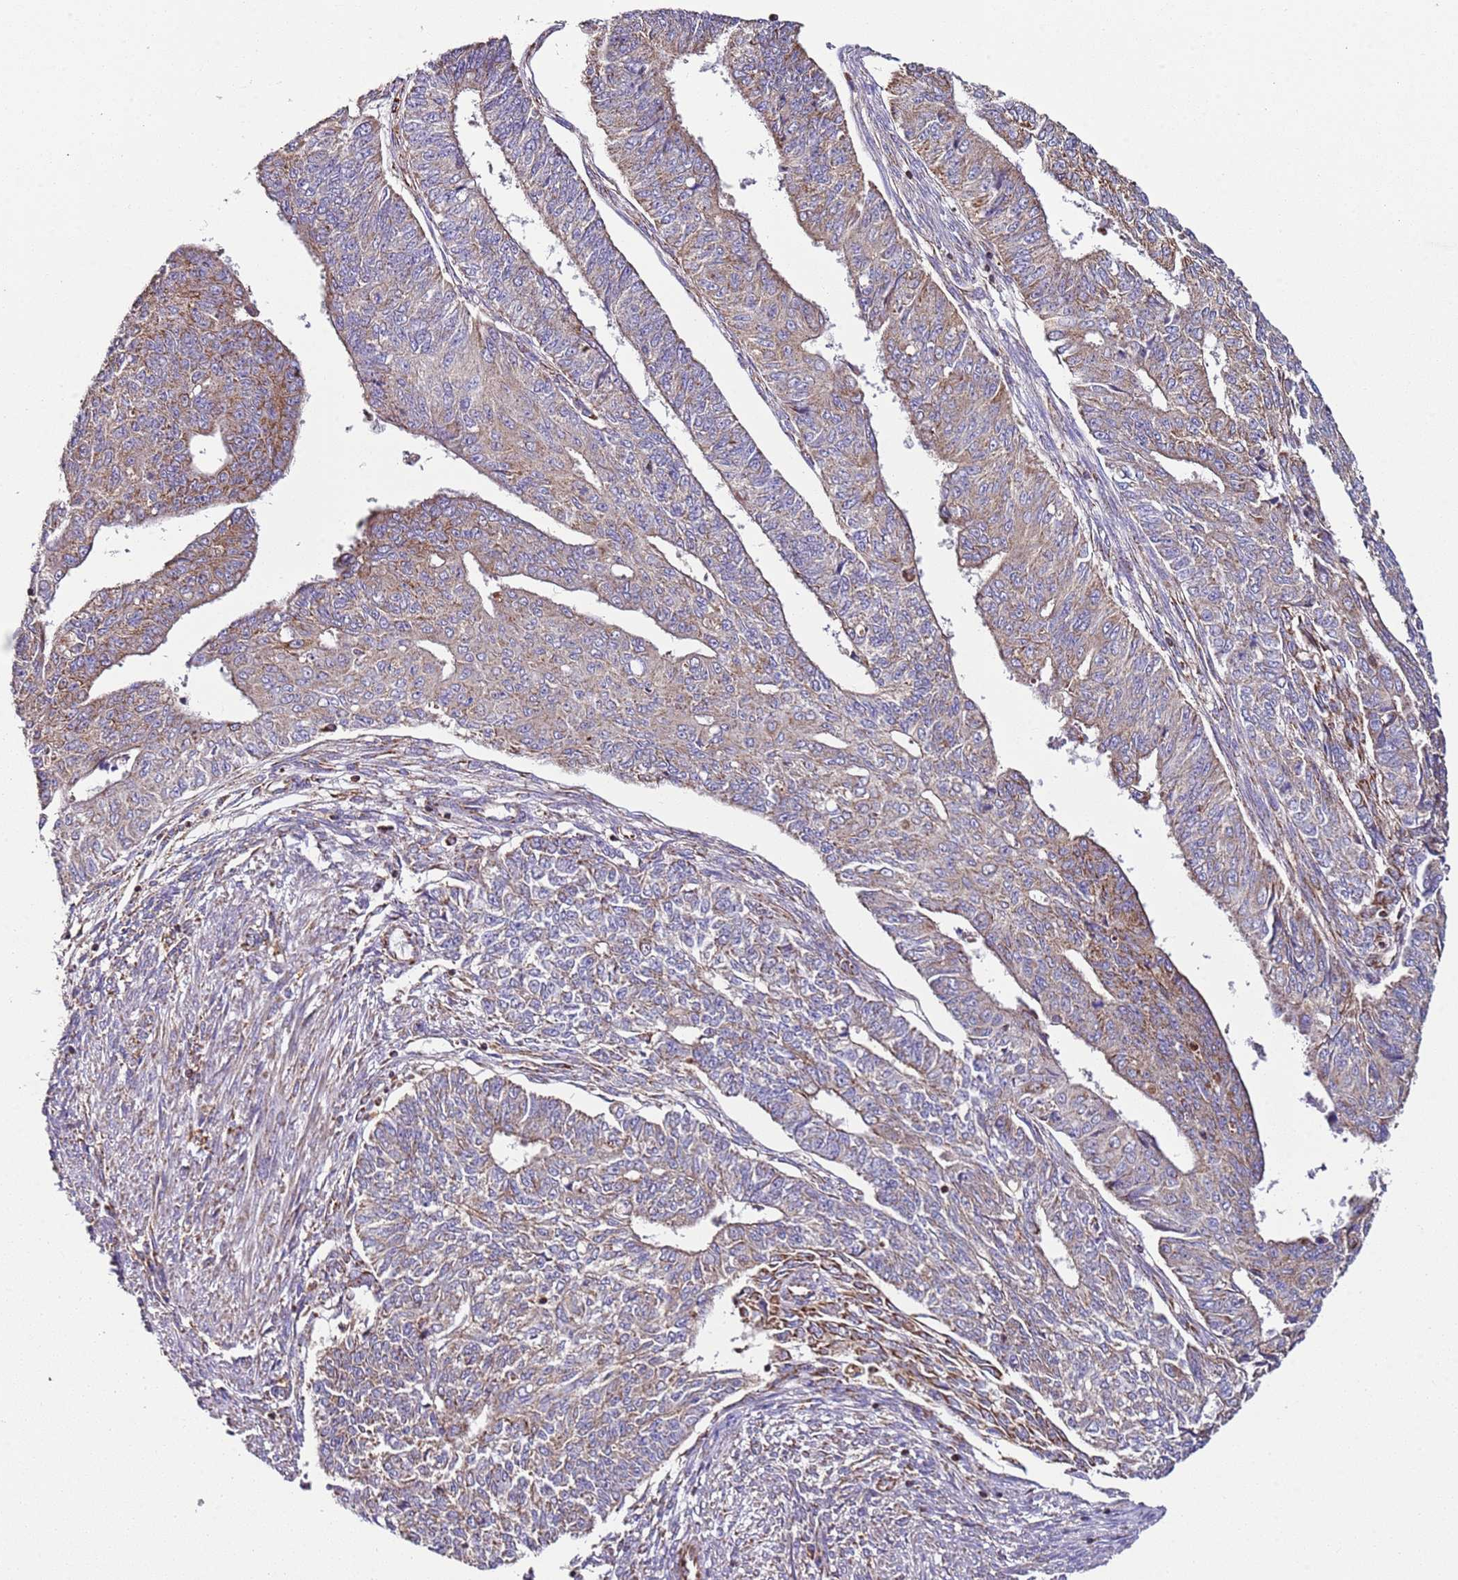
{"staining": {"intensity": "weak", "quantity": "25%-75%", "location": "cytoplasmic/membranous"}, "tissue": "endometrial cancer", "cell_type": "Tumor cells", "image_type": "cancer", "snomed": [{"axis": "morphology", "description": "Adenocarcinoma, NOS"}, {"axis": "topography", "description": "Endometrium"}], "caption": "IHC of adenocarcinoma (endometrial) exhibits low levels of weak cytoplasmic/membranous expression in about 25%-75% of tumor cells. (Stains: DAB in brown, nuclei in blue, Microscopy: brightfield microscopy at high magnification).", "gene": "RMND5A", "patient": {"sex": "female", "age": 32}}